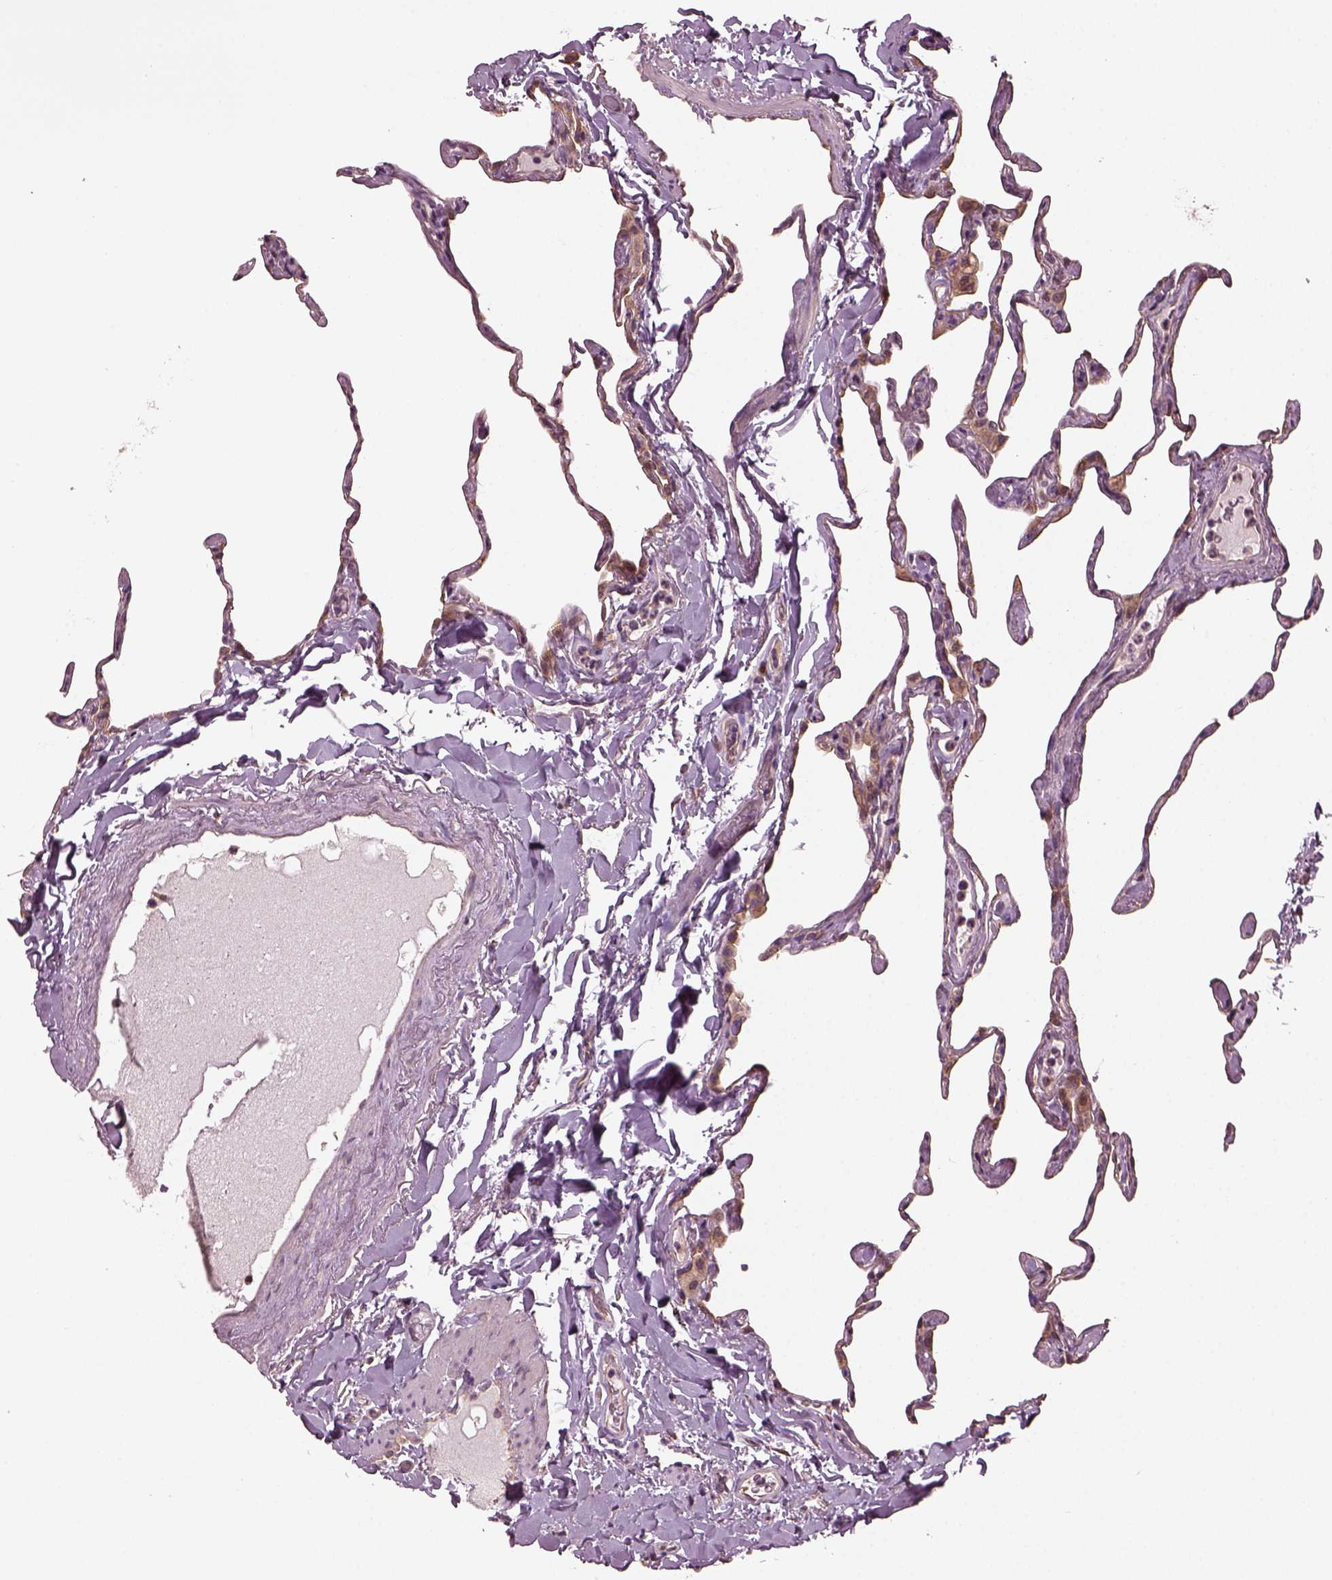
{"staining": {"intensity": "weak", "quantity": "<25%", "location": "cytoplasmic/membranous"}, "tissue": "lung", "cell_type": "Alveolar cells", "image_type": "normal", "snomed": [{"axis": "morphology", "description": "Normal tissue, NOS"}, {"axis": "topography", "description": "Lung"}], "caption": "A high-resolution histopathology image shows IHC staining of normal lung, which reveals no significant expression in alveolar cells. The staining was performed using DAB to visualize the protein expression in brown, while the nuclei were stained in blue with hematoxylin (Magnification: 20x).", "gene": "RUFY3", "patient": {"sex": "male", "age": 65}}